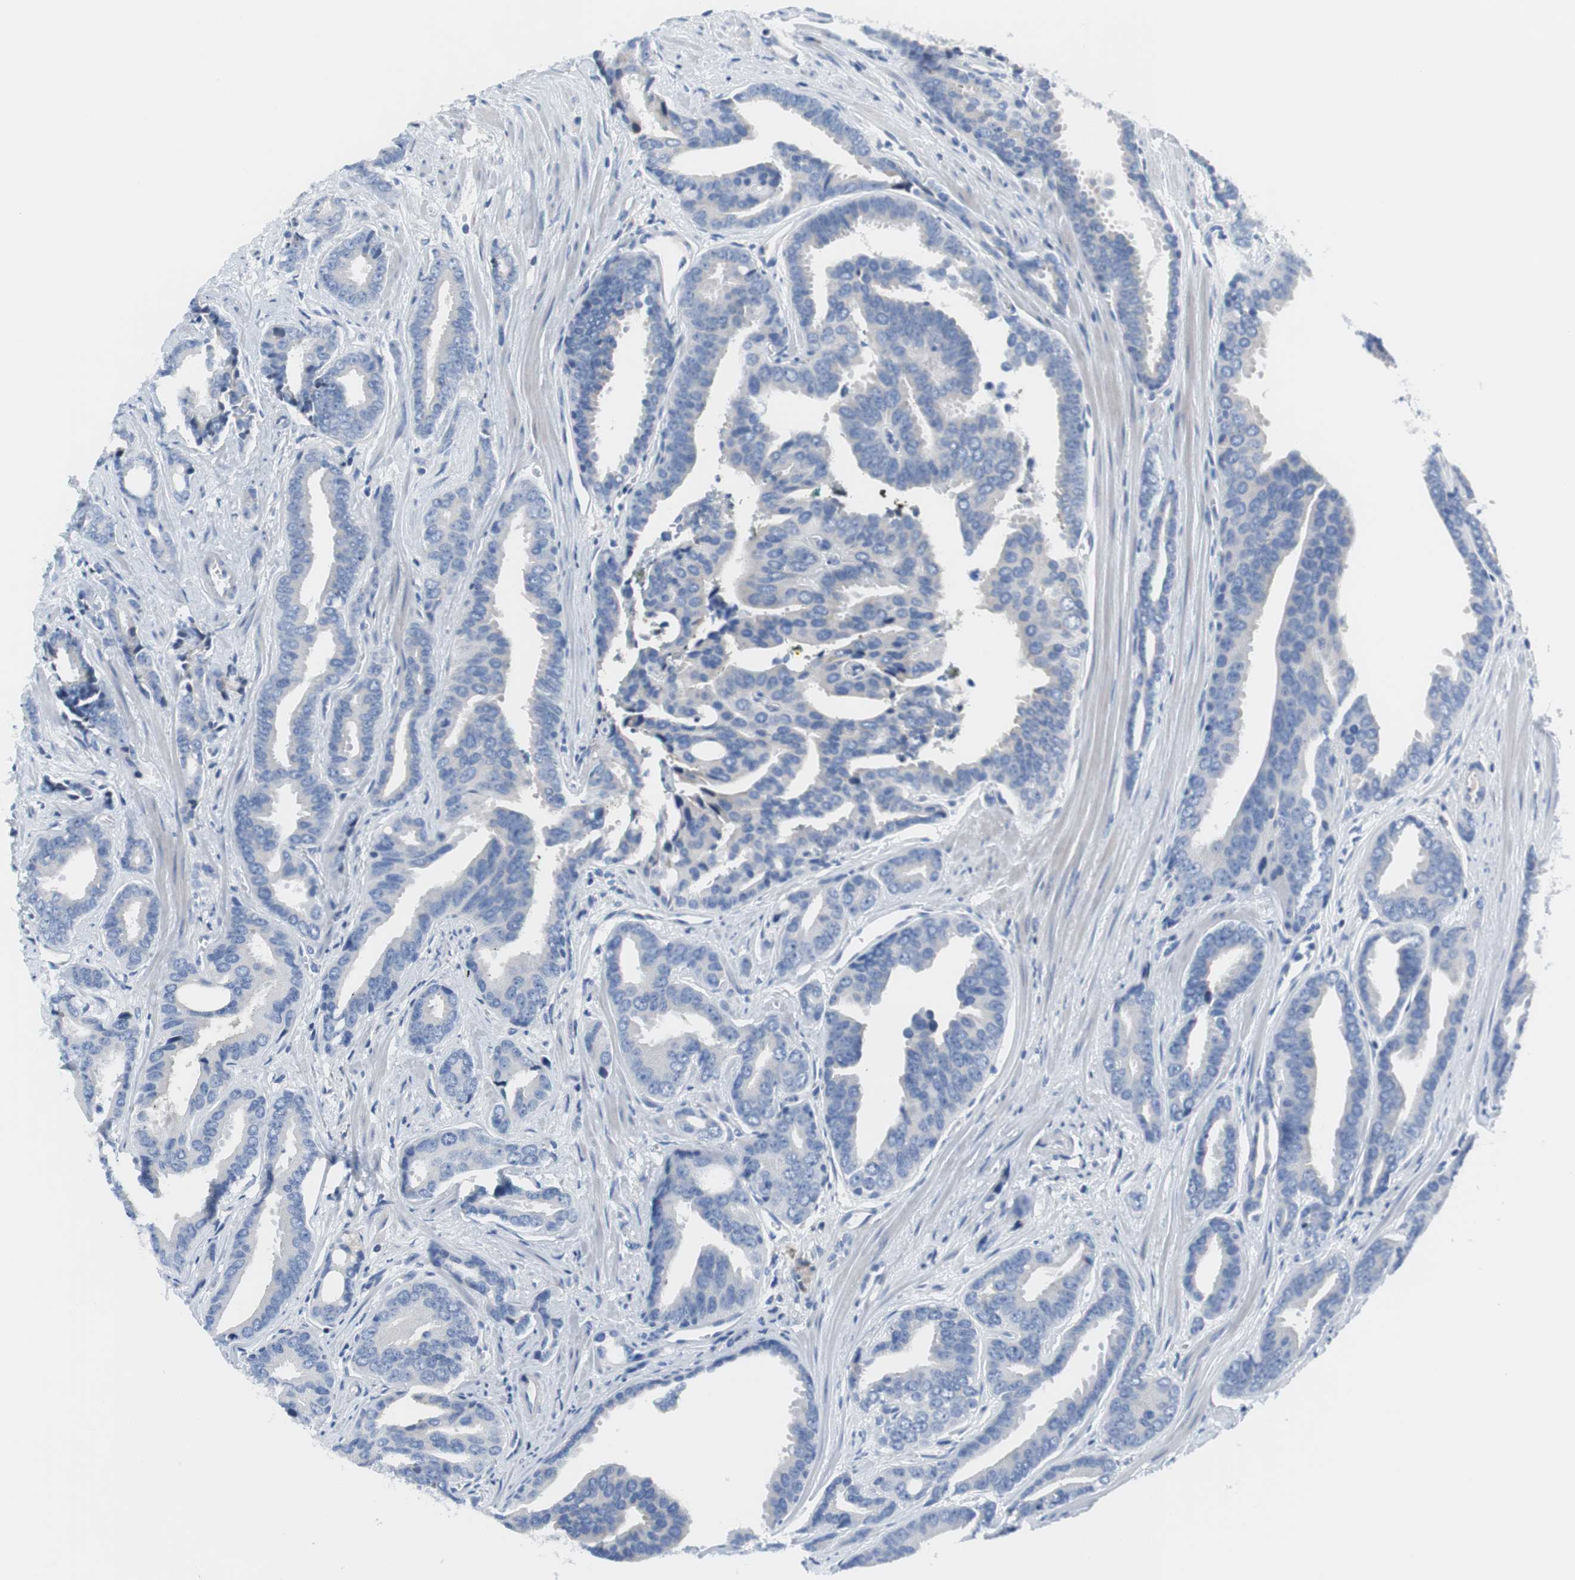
{"staining": {"intensity": "negative", "quantity": "none", "location": "none"}, "tissue": "prostate cancer", "cell_type": "Tumor cells", "image_type": "cancer", "snomed": [{"axis": "morphology", "description": "Adenocarcinoma, High grade"}, {"axis": "topography", "description": "Prostate"}], "caption": "High-grade adenocarcinoma (prostate) stained for a protein using immunohistochemistry (IHC) shows no staining tumor cells.", "gene": "KANSL1", "patient": {"sex": "male", "age": 67}}